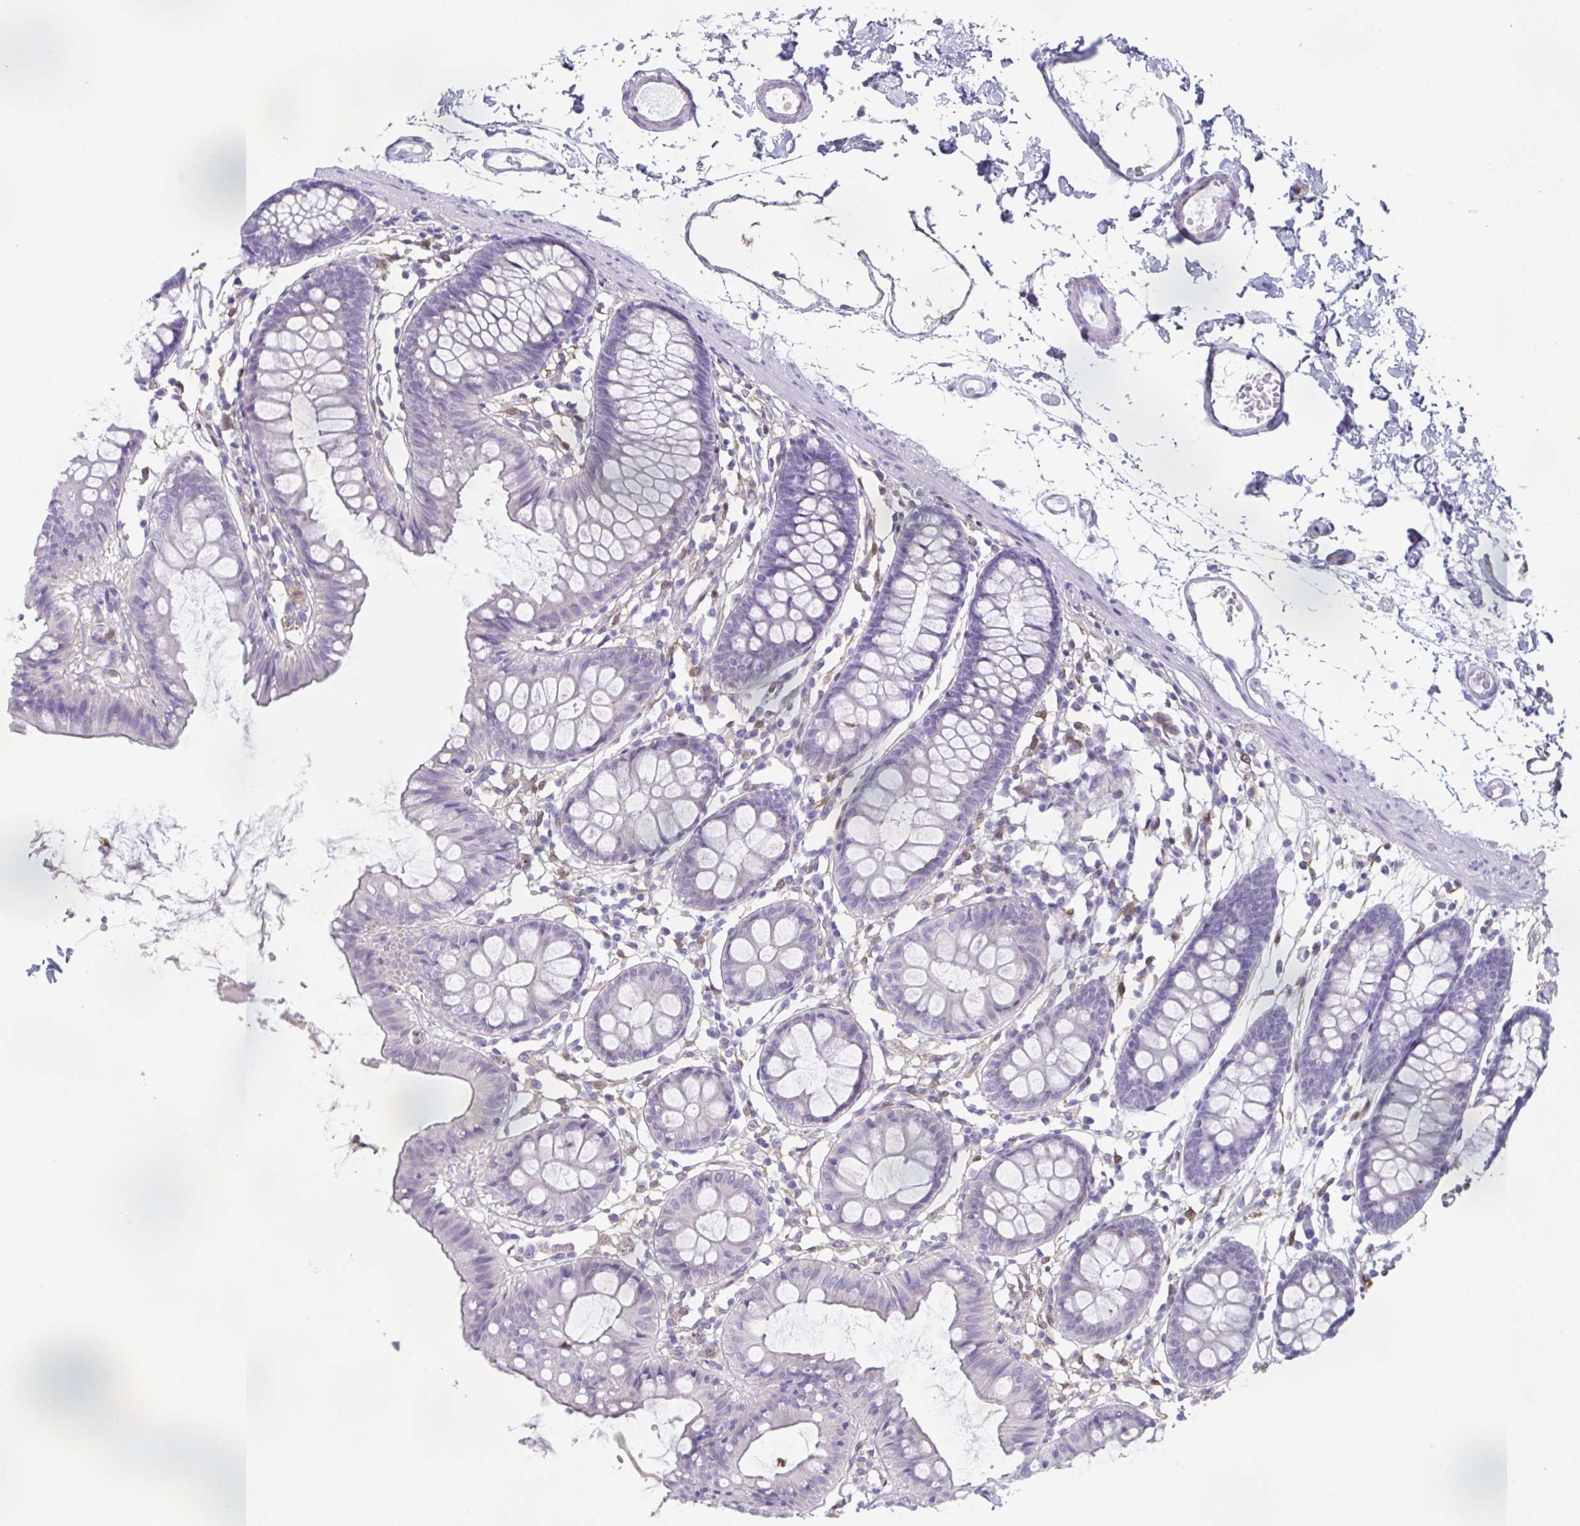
{"staining": {"intensity": "negative", "quantity": "none", "location": "none"}, "tissue": "colon", "cell_type": "Endothelial cells", "image_type": "normal", "snomed": [{"axis": "morphology", "description": "Normal tissue, NOS"}, {"axis": "topography", "description": "Colon"}], "caption": "Endothelial cells are negative for brown protein staining in benign colon. The staining is performed using DAB brown chromogen with nuclei counter-stained in using hematoxylin.", "gene": "RBP1", "patient": {"sex": "female", "age": 84}}